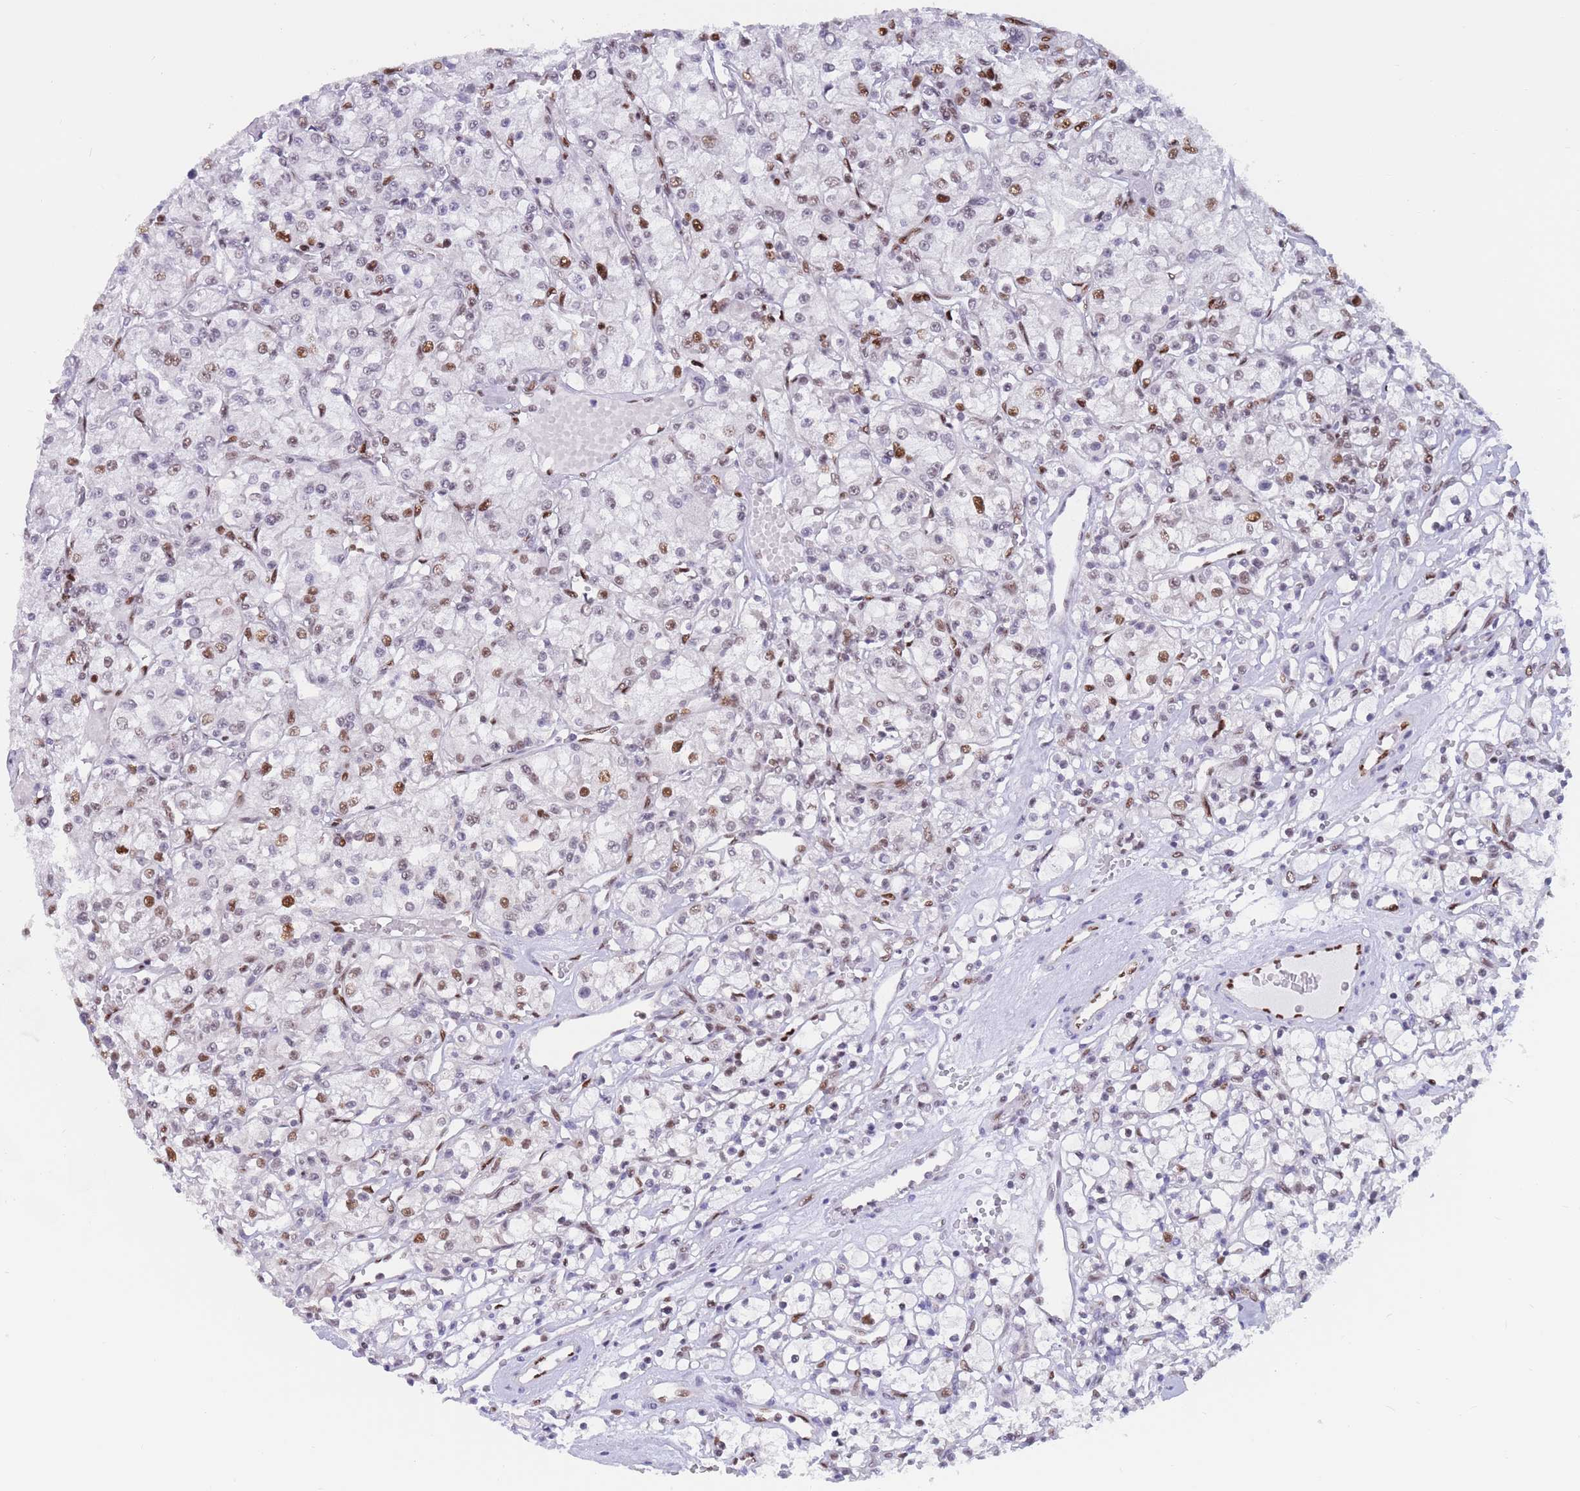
{"staining": {"intensity": "moderate", "quantity": "<25%", "location": "cytoplasmic/membranous"}, "tissue": "renal cancer", "cell_type": "Tumor cells", "image_type": "cancer", "snomed": [{"axis": "morphology", "description": "Adenocarcinoma, NOS"}, {"axis": "topography", "description": "Kidney"}], "caption": "An image of human renal cancer (adenocarcinoma) stained for a protein demonstrates moderate cytoplasmic/membranous brown staining in tumor cells.", "gene": "NASP", "patient": {"sex": "female", "age": 59}}